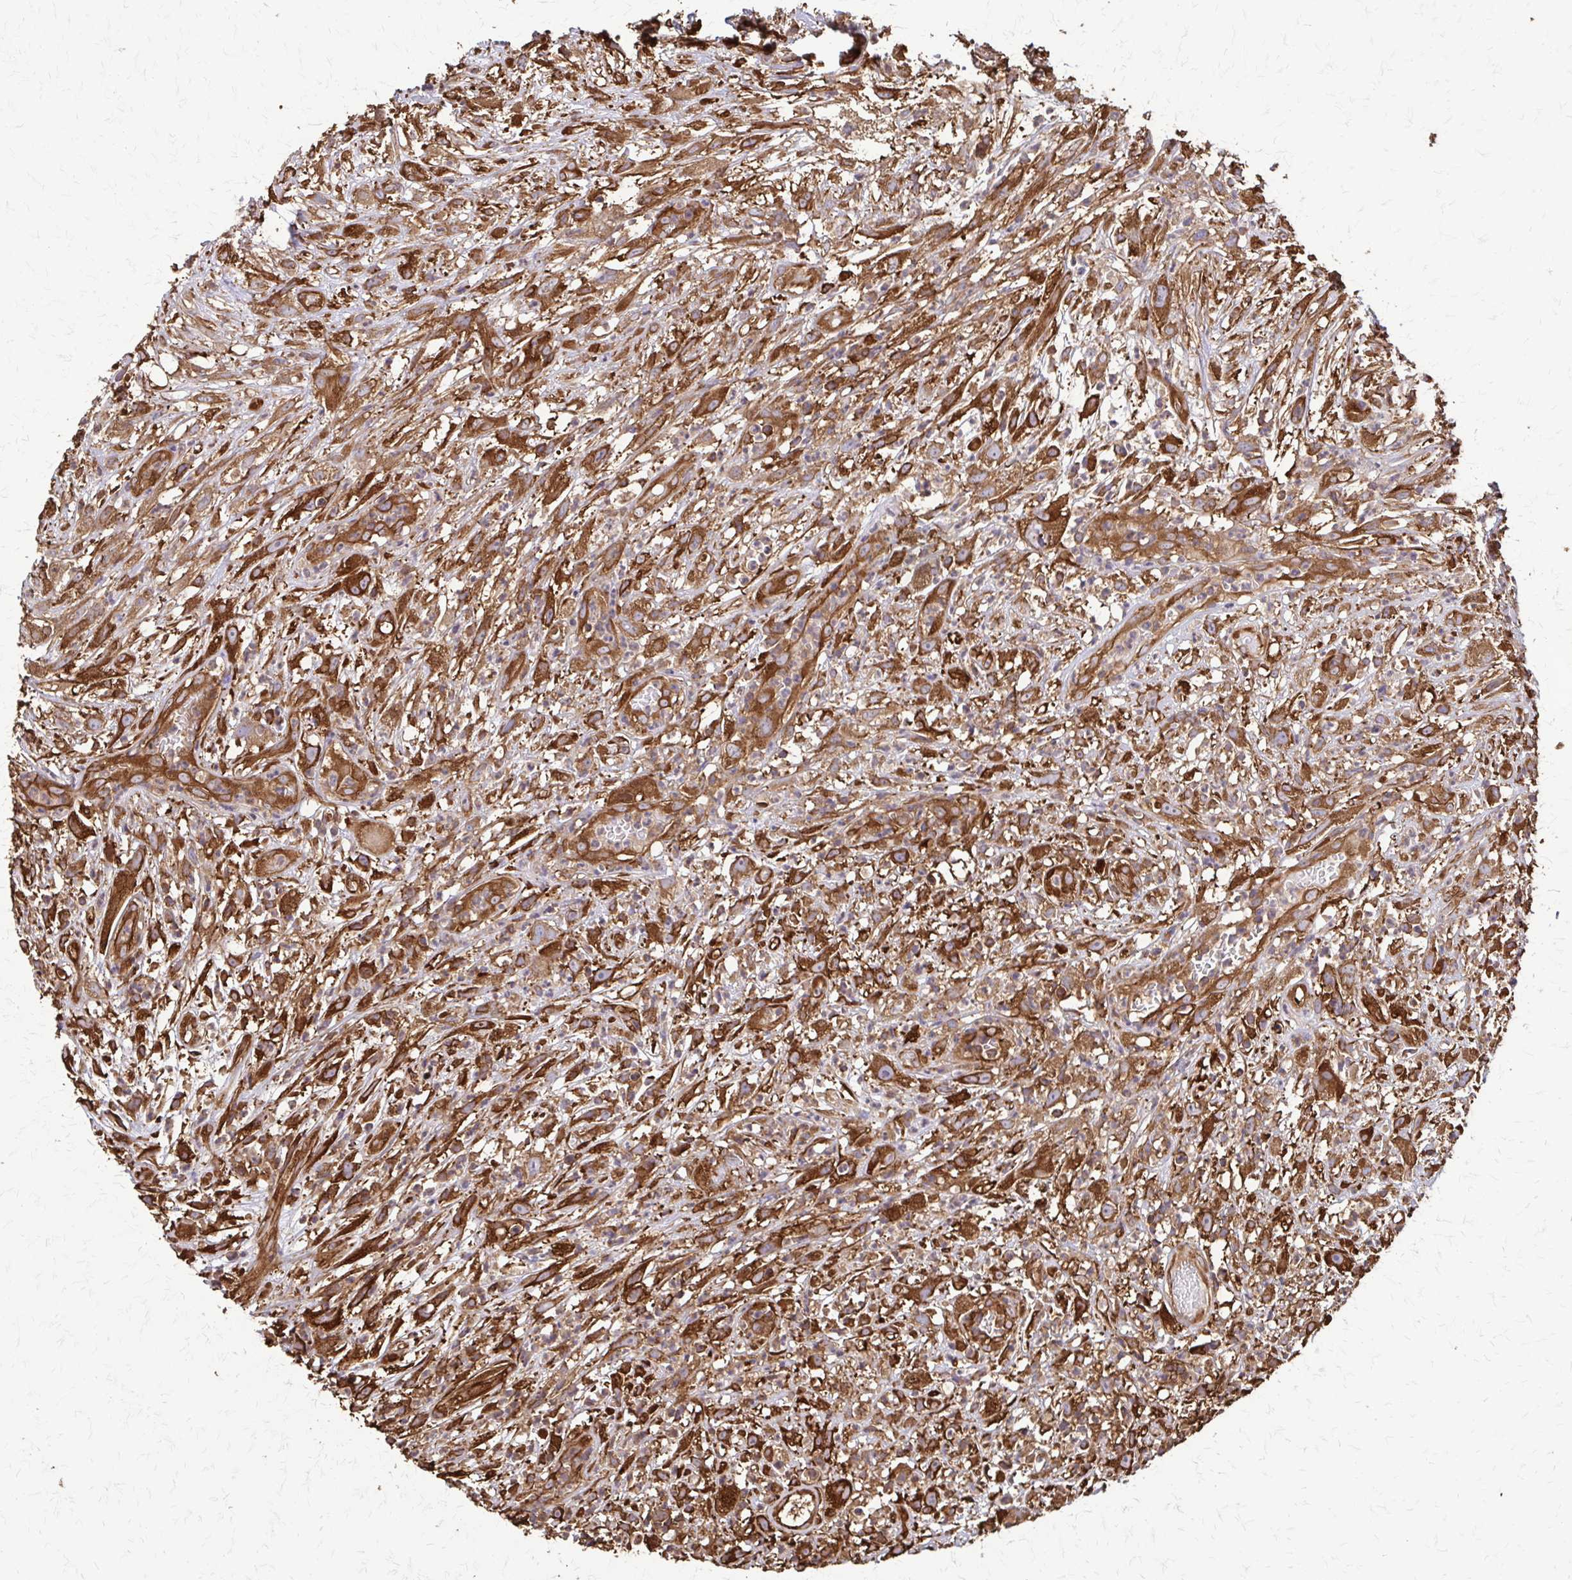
{"staining": {"intensity": "strong", "quantity": ">75%", "location": "cytoplasmic/membranous"}, "tissue": "head and neck cancer", "cell_type": "Tumor cells", "image_type": "cancer", "snomed": [{"axis": "morphology", "description": "Squamous cell carcinoma, NOS"}, {"axis": "topography", "description": "Head-Neck"}], "caption": "Protein expression analysis of head and neck cancer (squamous cell carcinoma) shows strong cytoplasmic/membranous staining in about >75% of tumor cells.", "gene": "EEF2", "patient": {"sex": "male", "age": 65}}